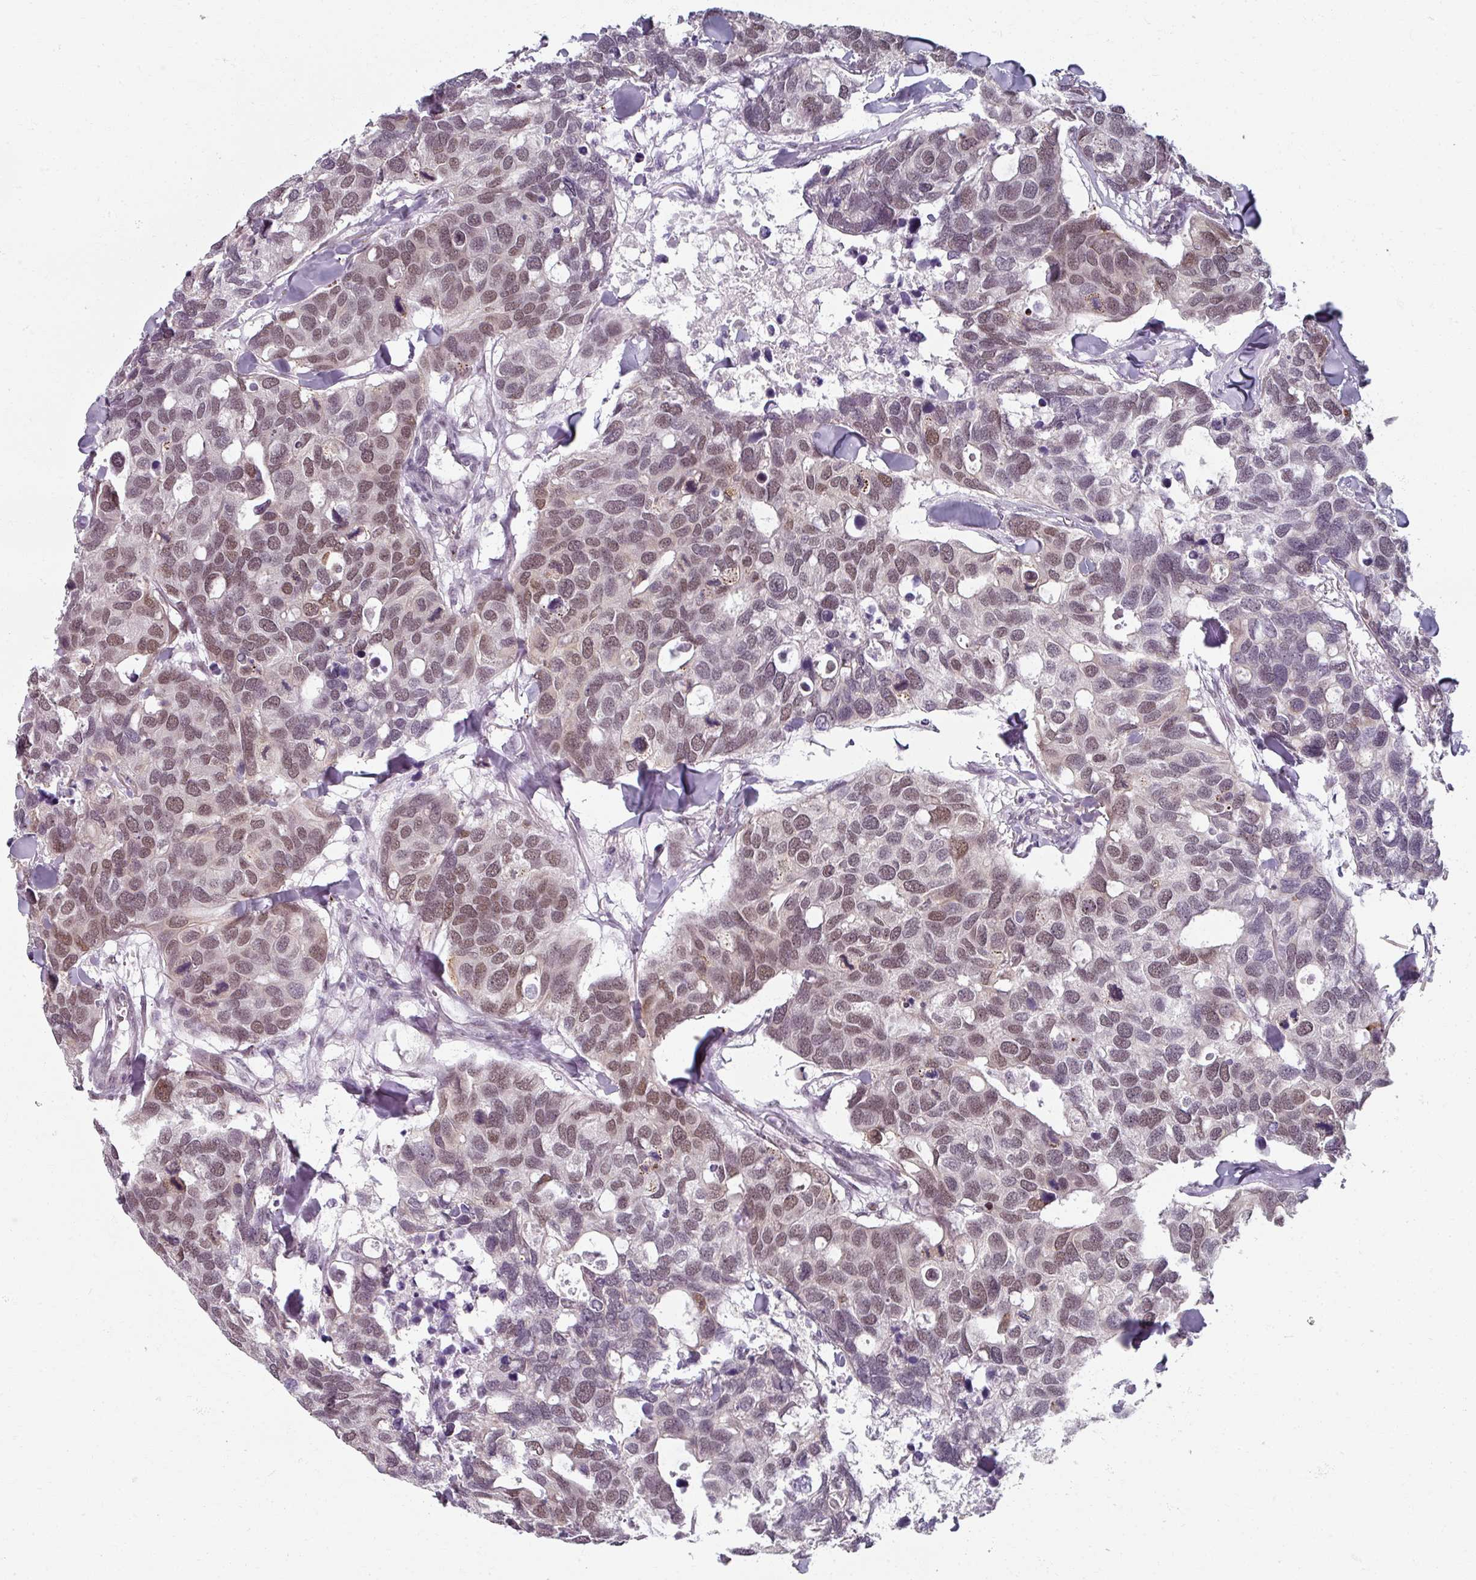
{"staining": {"intensity": "moderate", "quantity": "25%-75%", "location": "nuclear"}, "tissue": "breast cancer", "cell_type": "Tumor cells", "image_type": "cancer", "snomed": [{"axis": "morphology", "description": "Duct carcinoma"}, {"axis": "topography", "description": "Breast"}], "caption": "A photomicrograph showing moderate nuclear positivity in about 25%-75% of tumor cells in breast invasive ductal carcinoma, as visualized by brown immunohistochemical staining.", "gene": "RIPOR3", "patient": {"sex": "female", "age": 83}}